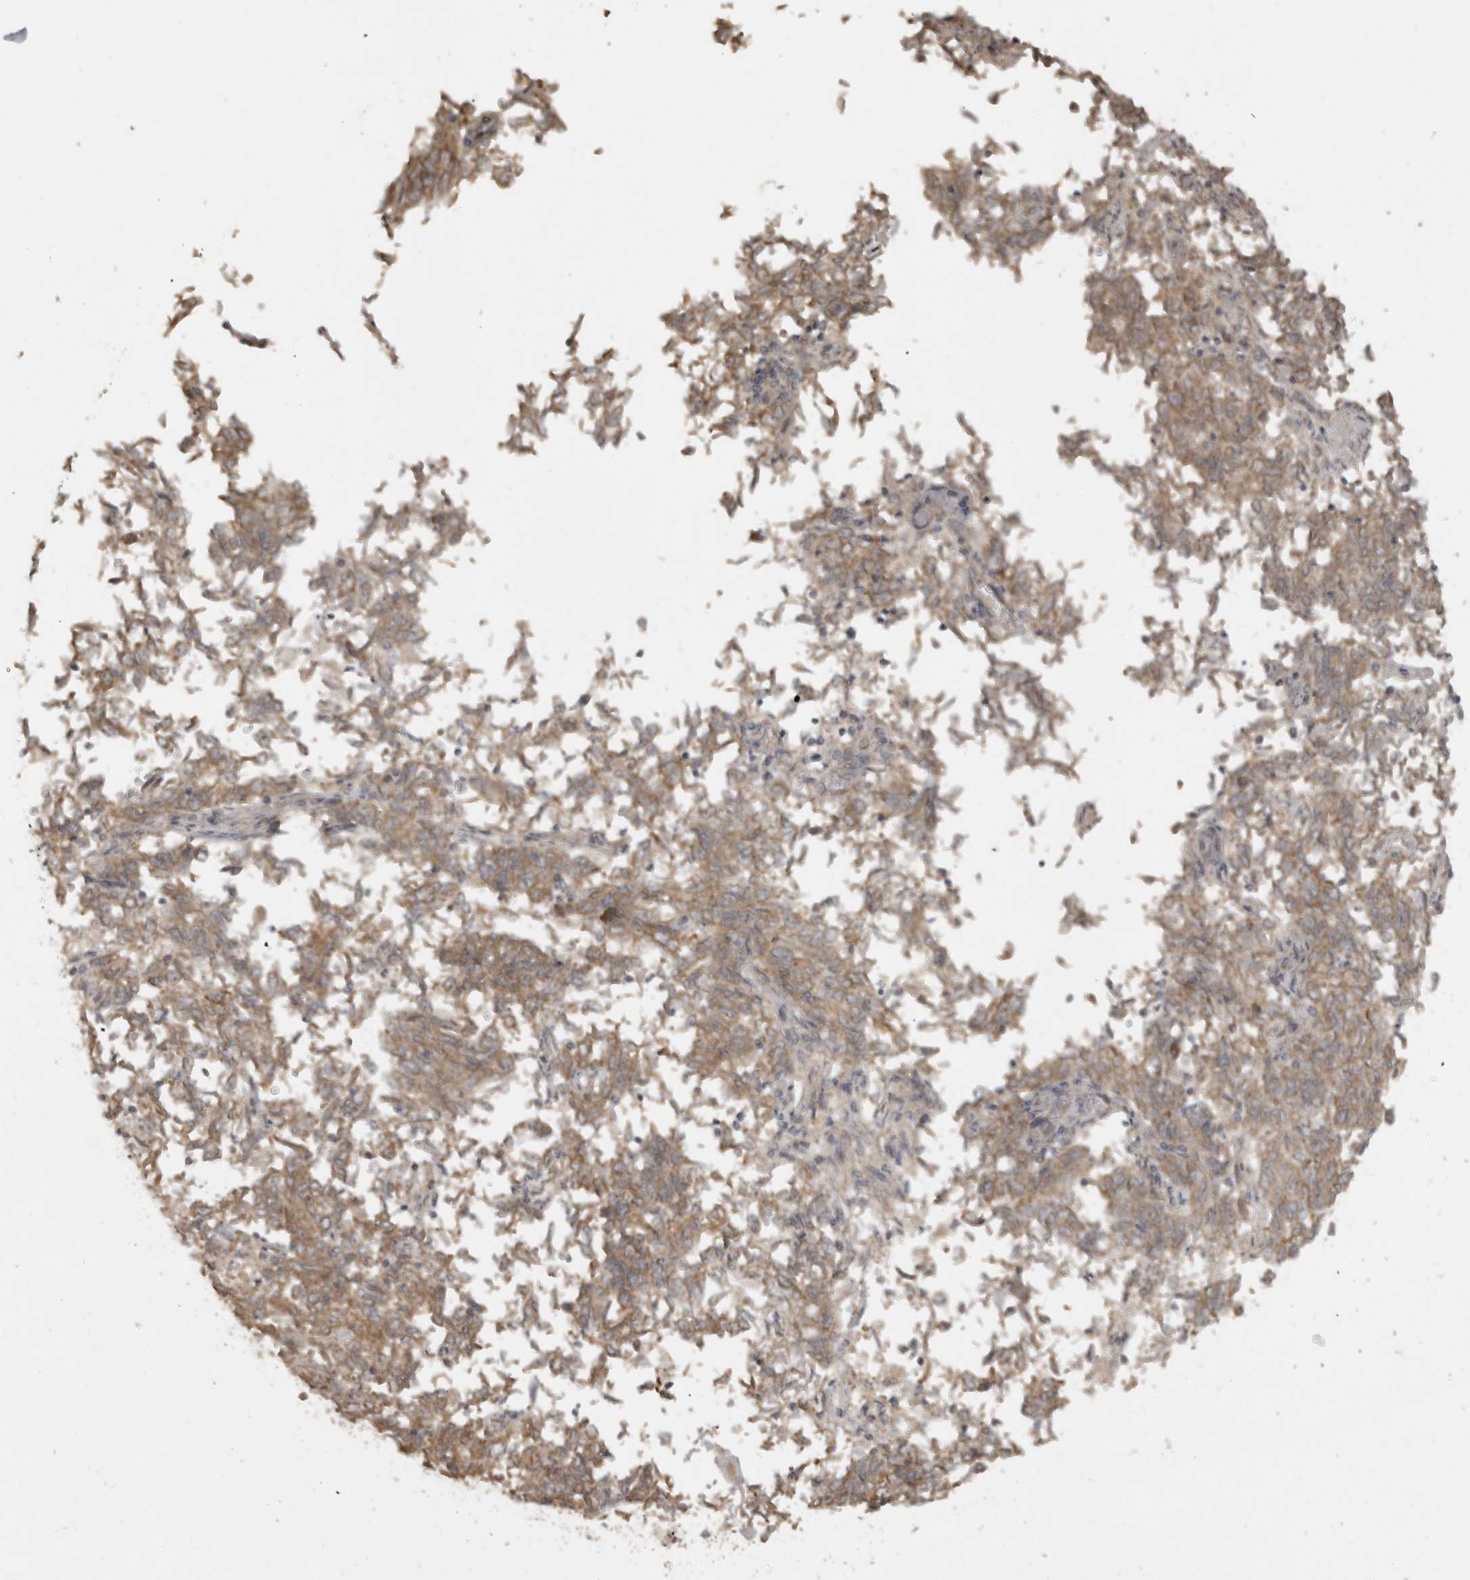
{"staining": {"intensity": "moderate", "quantity": ">75%", "location": "cytoplasmic/membranous"}, "tissue": "endometrial cancer", "cell_type": "Tumor cells", "image_type": "cancer", "snomed": [{"axis": "morphology", "description": "Adenocarcinoma, NOS"}, {"axis": "topography", "description": "Endometrium"}], "caption": "The micrograph demonstrates immunohistochemical staining of endometrial adenocarcinoma. There is moderate cytoplasmic/membranous expression is present in approximately >75% of tumor cells. (DAB IHC, brown staining for protein, blue staining for nuclei).", "gene": "LLGL1", "patient": {"sex": "female", "age": 80}}